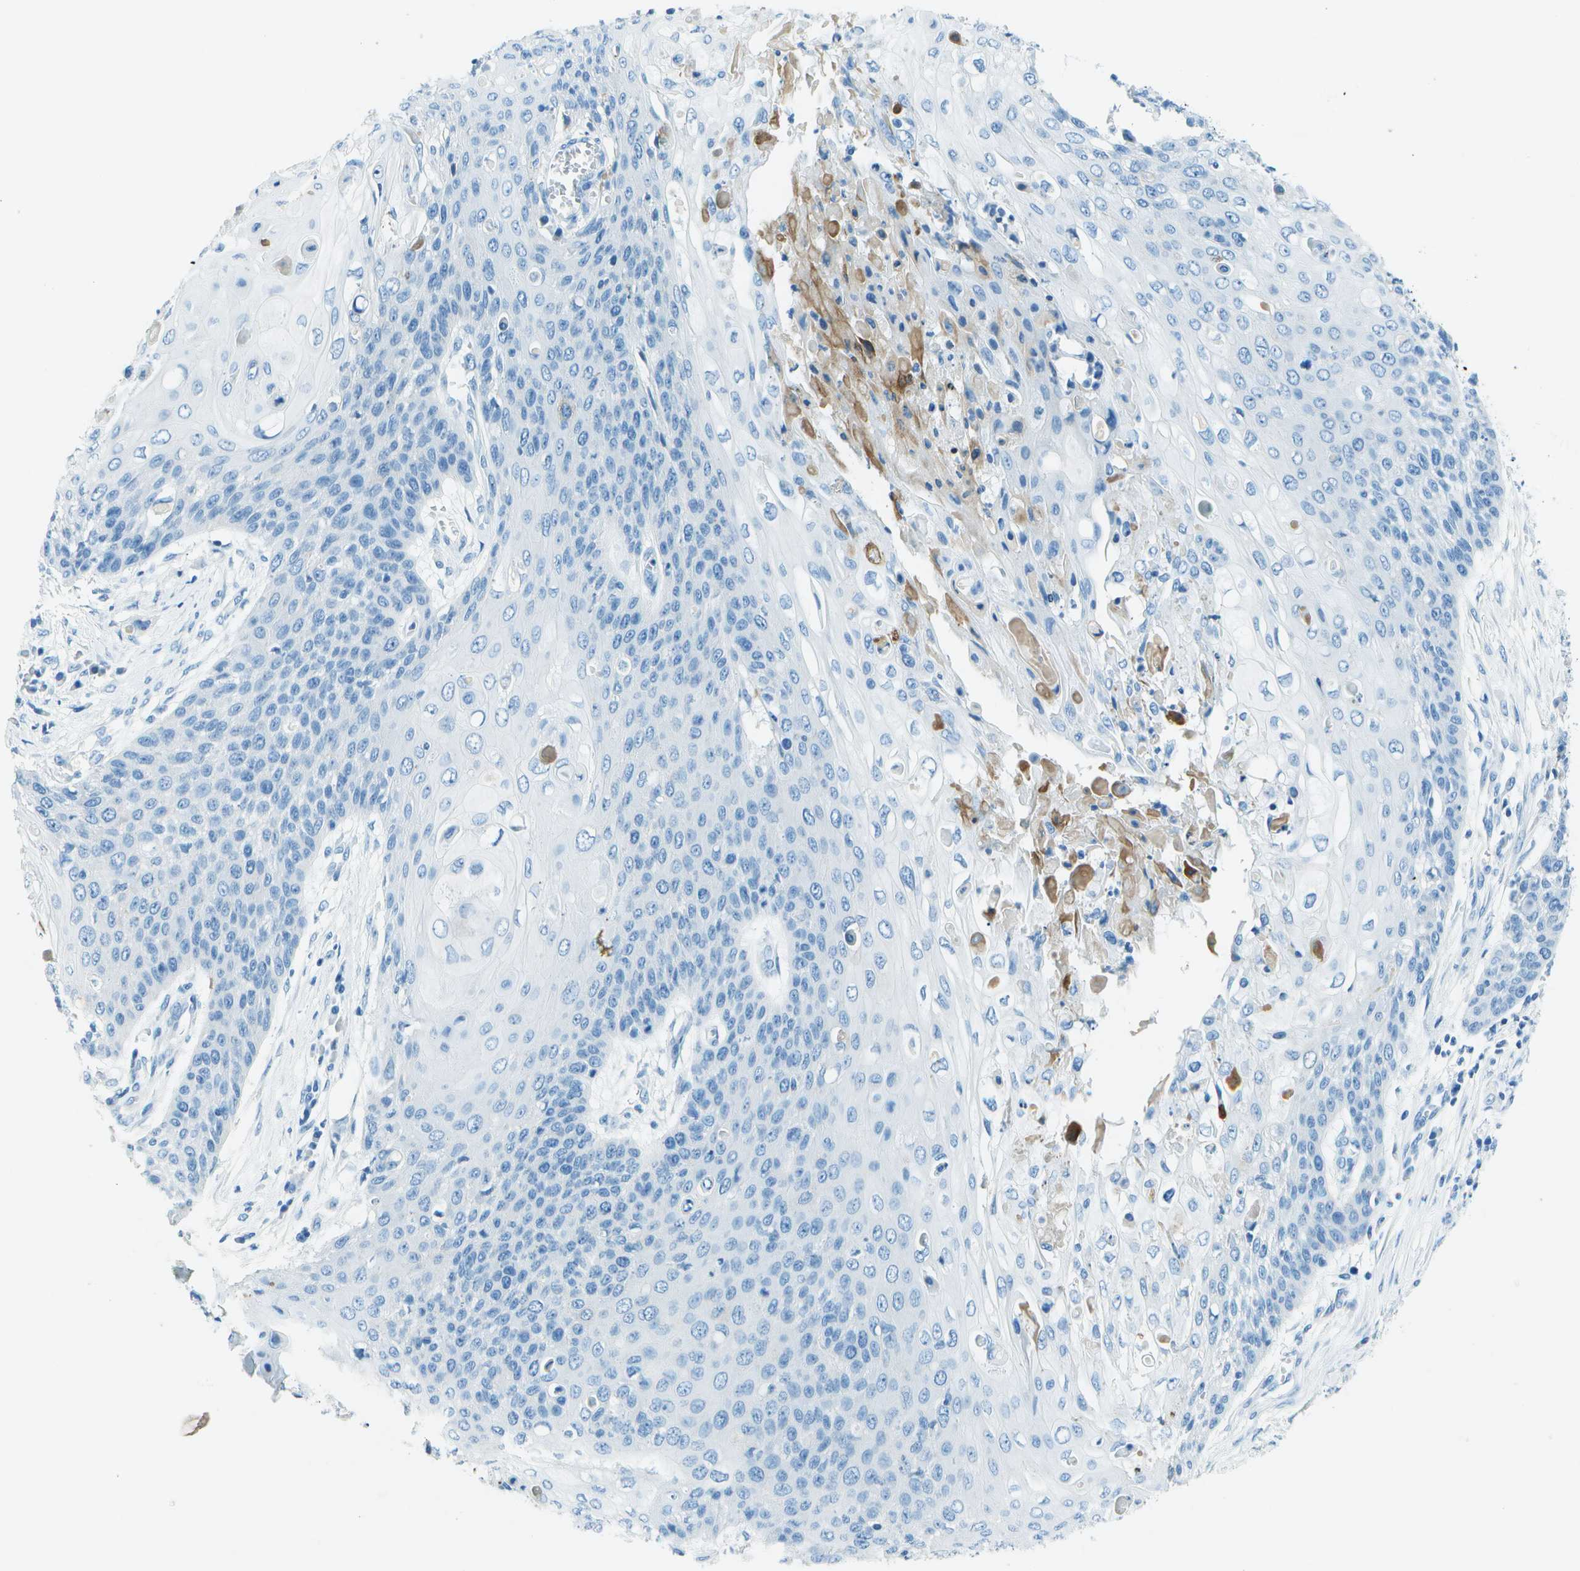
{"staining": {"intensity": "negative", "quantity": "none", "location": "none"}, "tissue": "cervical cancer", "cell_type": "Tumor cells", "image_type": "cancer", "snomed": [{"axis": "morphology", "description": "Squamous cell carcinoma, NOS"}, {"axis": "topography", "description": "Cervix"}], "caption": "Cervical squamous cell carcinoma stained for a protein using immunohistochemistry shows no expression tumor cells.", "gene": "SLC16A10", "patient": {"sex": "female", "age": 39}}